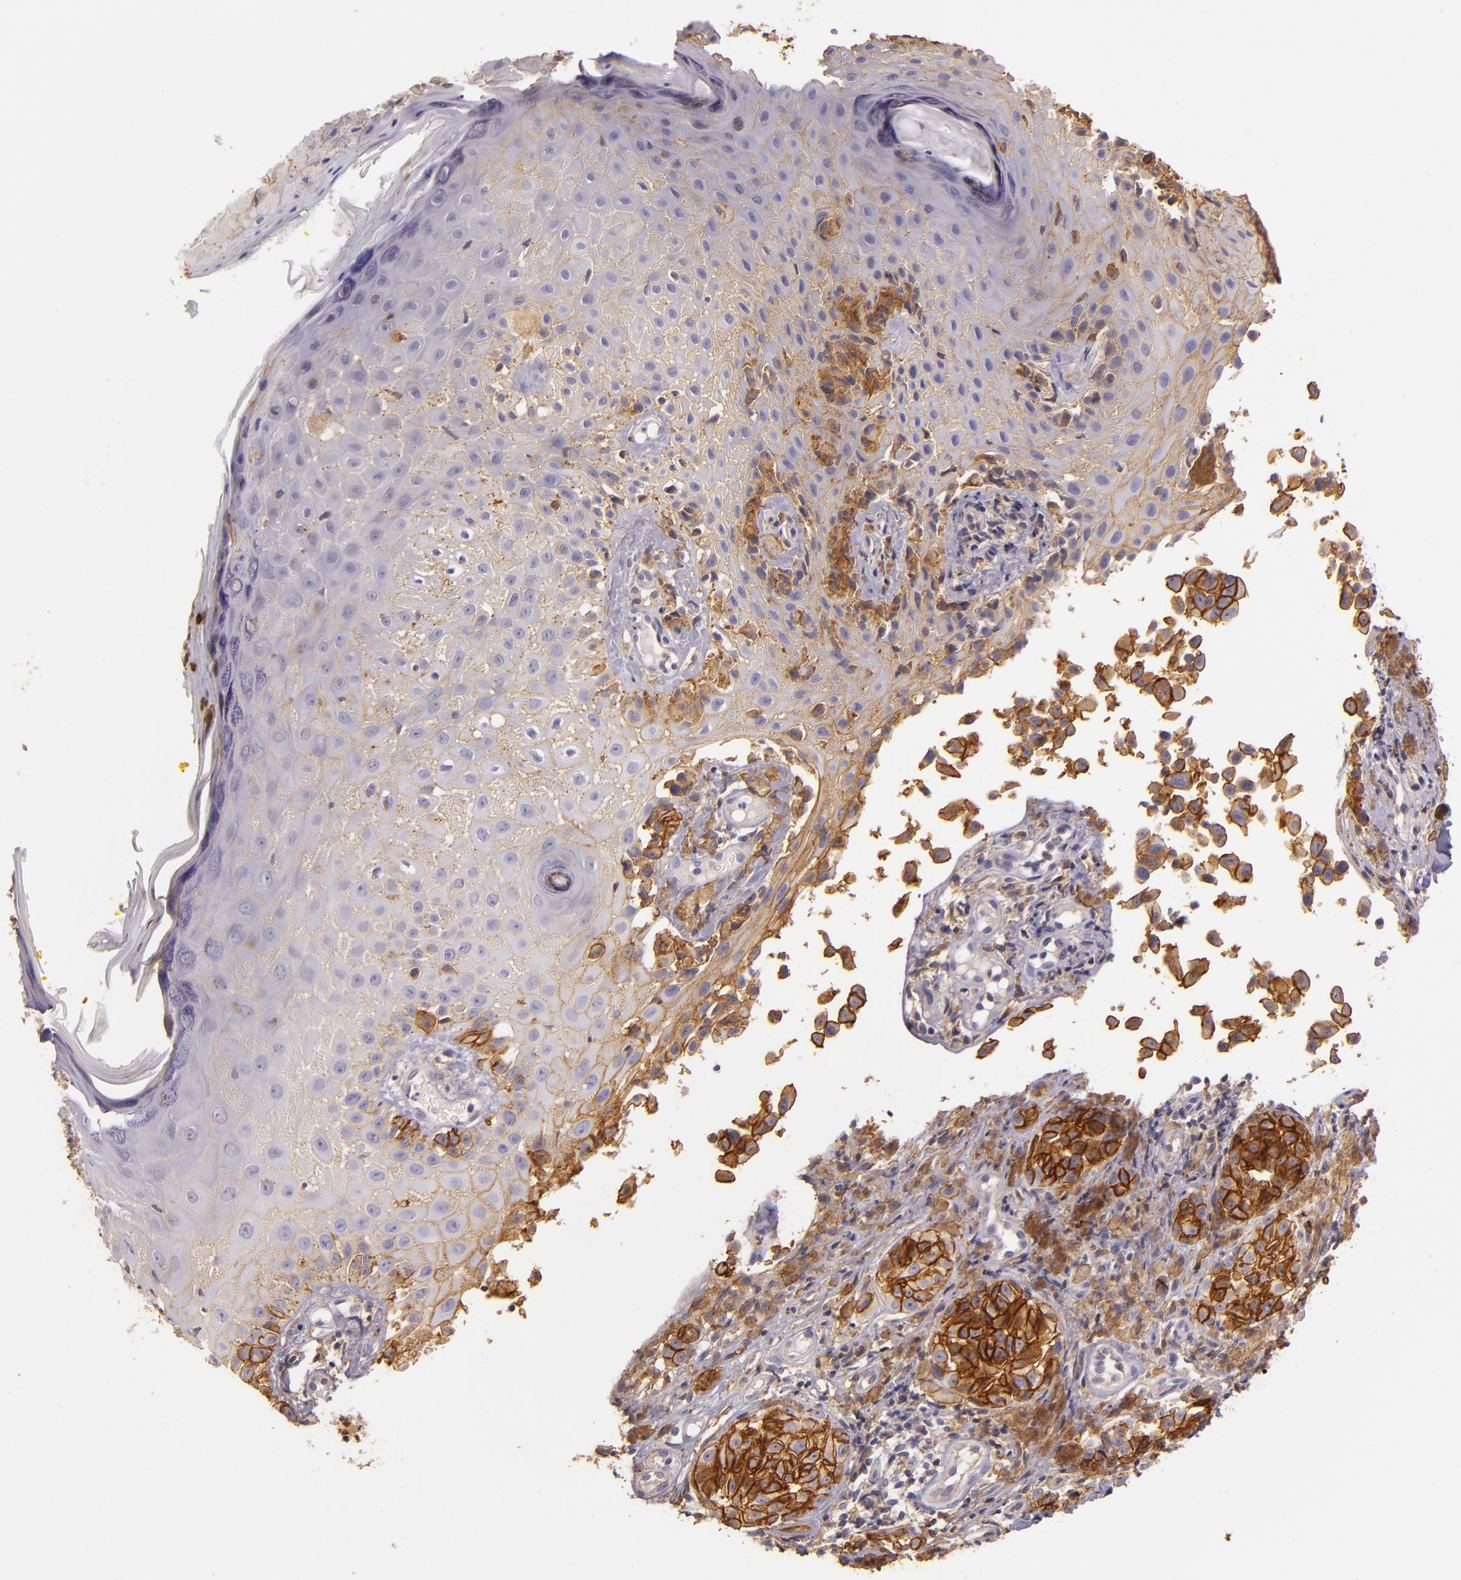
{"staining": {"intensity": "moderate", "quantity": ">75%", "location": "cytoplasmic/membranous"}, "tissue": "melanoma", "cell_type": "Tumor cells", "image_type": "cancer", "snomed": [{"axis": "morphology", "description": "Malignant melanoma, NOS"}, {"axis": "topography", "description": "Skin"}], "caption": "Immunohistochemical staining of melanoma shows moderate cytoplasmic/membranous protein positivity in about >75% of tumor cells. Using DAB (3,3'-diaminobenzidine) (brown) and hematoxylin (blue) stains, captured at high magnification using brightfield microscopy.", "gene": "CTSF", "patient": {"sex": "male", "age": 67}}